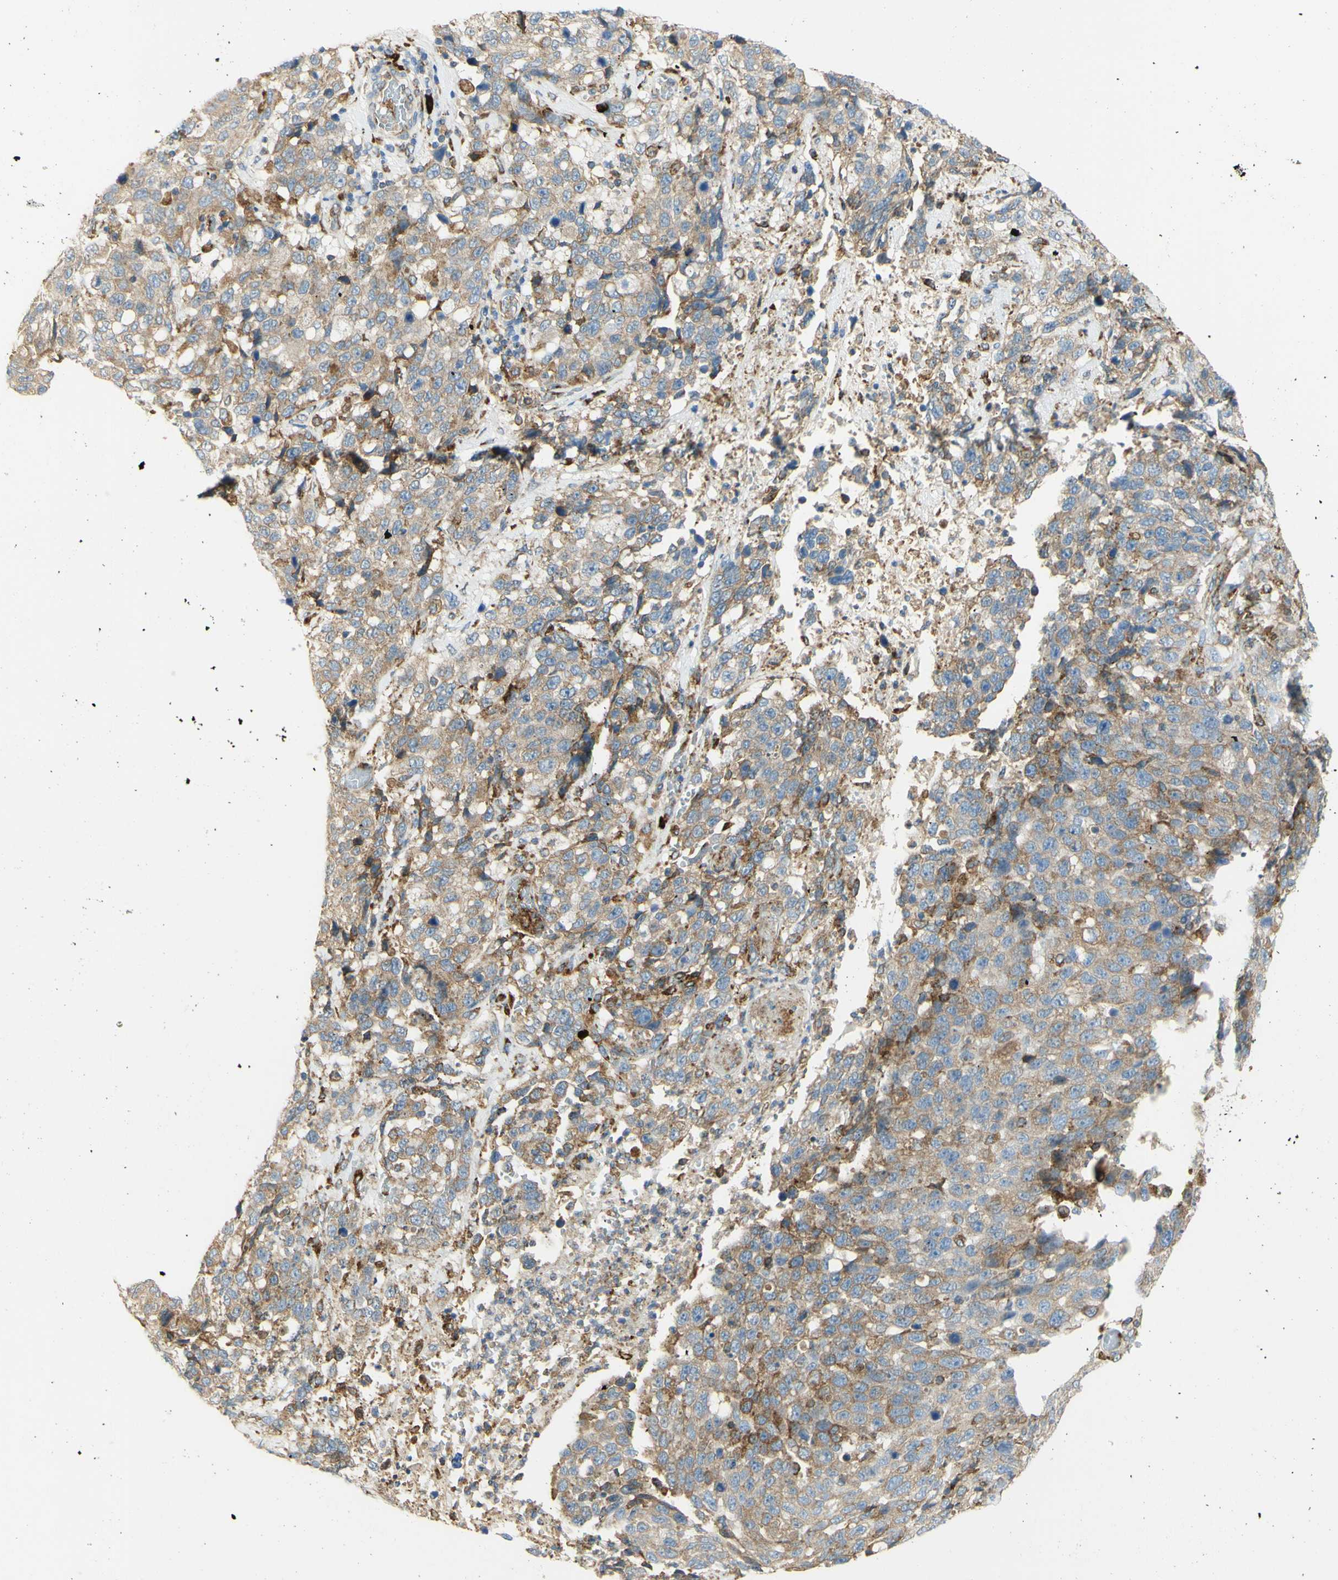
{"staining": {"intensity": "moderate", "quantity": ">75%", "location": "cytoplasmic/membranous"}, "tissue": "stomach cancer", "cell_type": "Tumor cells", "image_type": "cancer", "snomed": [{"axis": "morphology", "description": "Normal tissue, NOS"}, {"axis": "morphology", "description": "Adenocarcinoma, NOS"}, {"axis": "topography", "description": "Stomach"}], "caption": "Immunohistochemical staining of human stomach cancer (adenocarcinoma) exhibits medium levels of moderate cytoplasmic/membranous protein positivity in approximately >75% of tumor cells.", "gene": "MANF", "patient": {"sex": "male", "age": 48}}